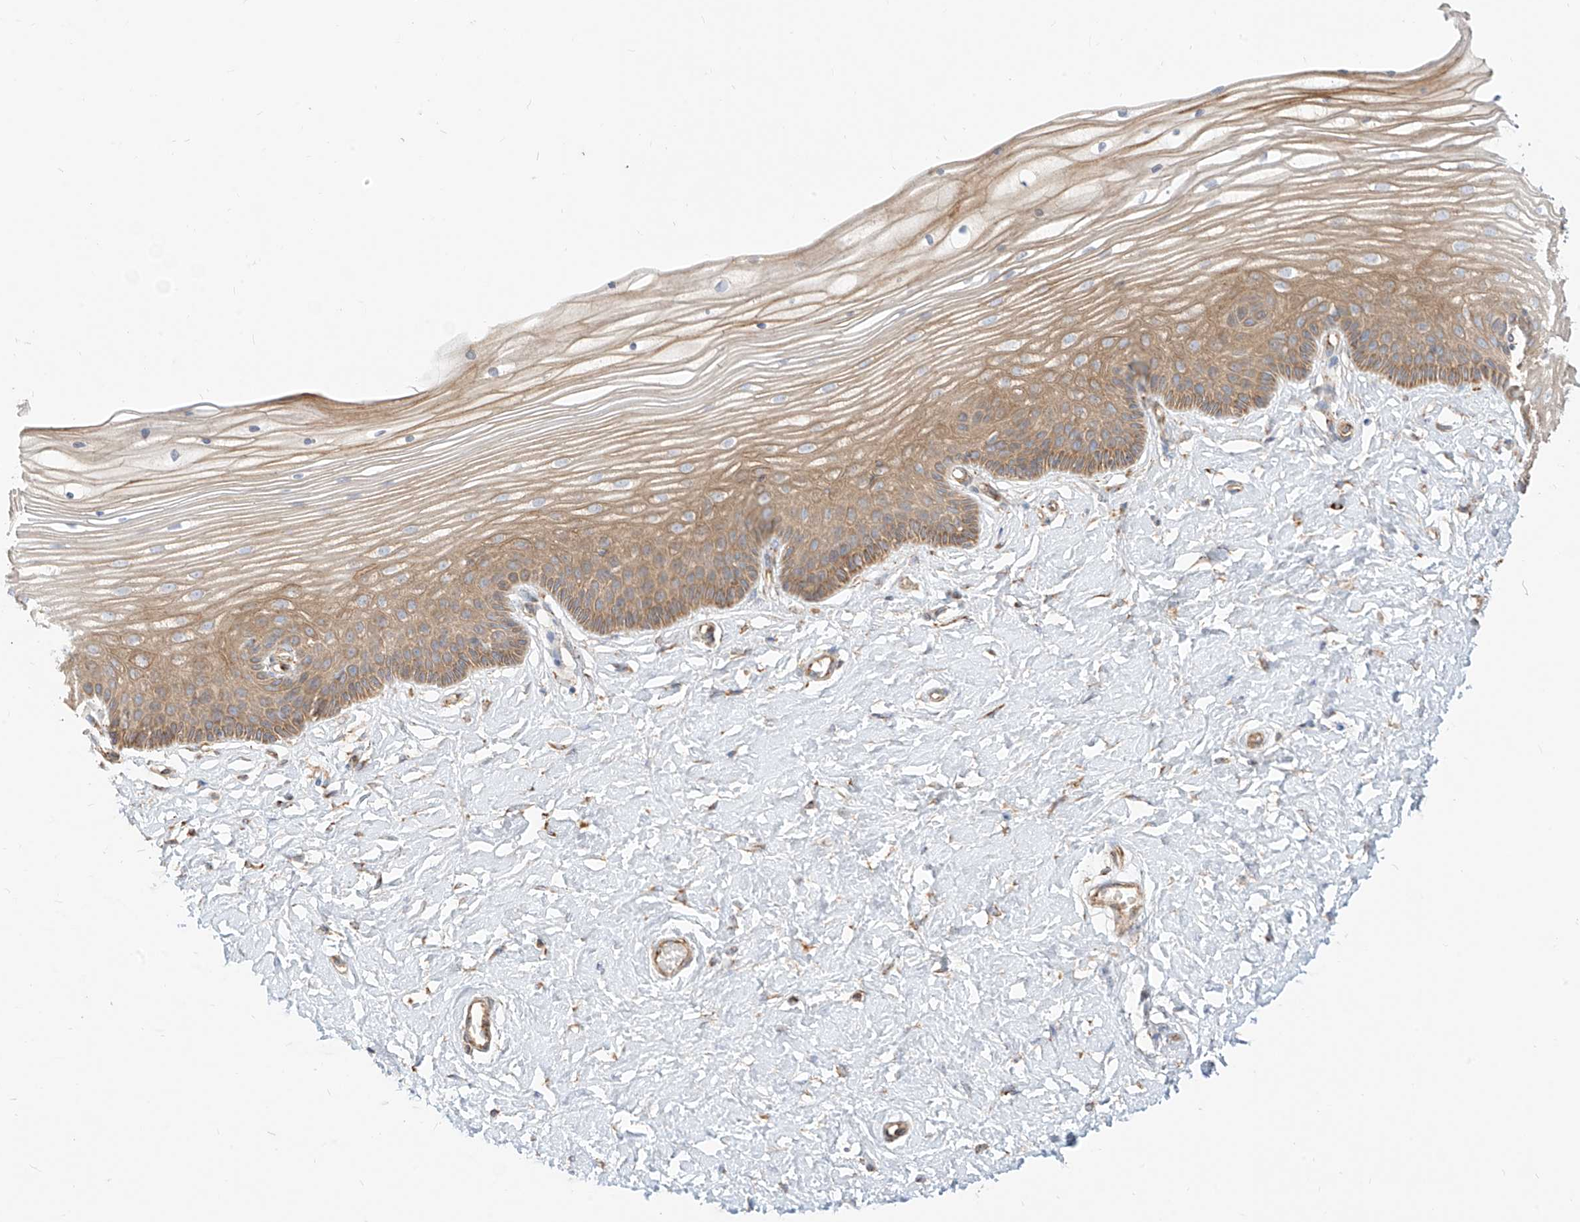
{"staining": {"intensity": "moderate", "quantity": "25%-75%", "location": "cytoplasmic/membranous"}, "tissue": "vagina", "cell_type": "Squamous epithelial cells", "image_type": "normal", "snomed": [{"axis": "morphology", "description": "Normal tissue, NOS"}, {"axis": "topography", "description": "Vagina"}, {"axis": "topography", "description": "Cervix"}], "caption": "Protein analysis of benign vagina reveals moderate cytoplasmic/membranous staining in about 25%-75% of squamous epithelial cells.", "gene": "PLCL1", "patient": {"sex": "female", "age": 40}}